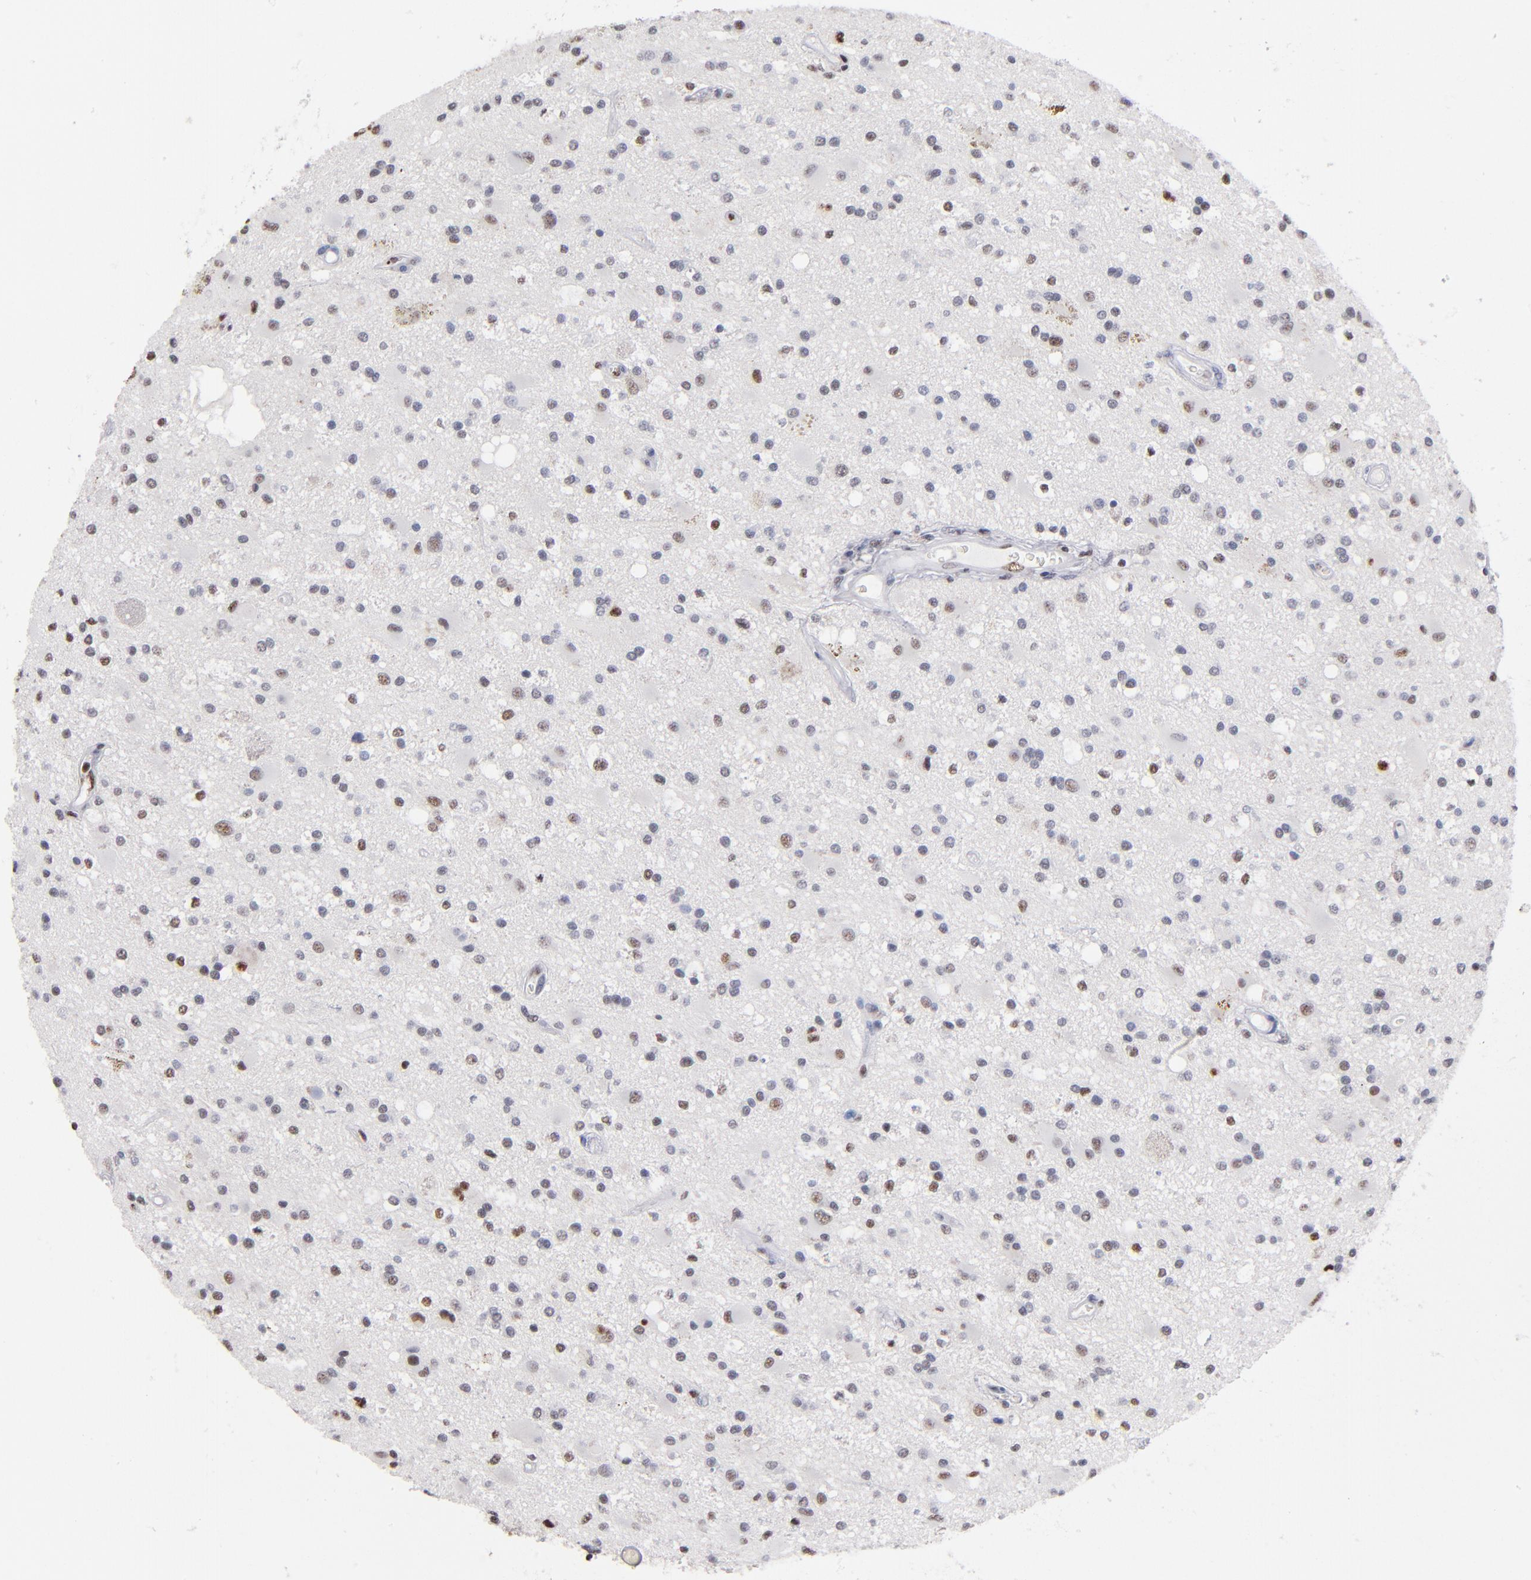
{"staining": {"intensity": "moderate", "quantity": "25%-75%", "location": "nuclear"}, "tissue": "glioma", "cell_type": "Tumor cells", "image_type": "cancer", "snomed": [{"axis": "morphology", "description": "Glioma, malignant, Low grade"}, {"axis": "topography", "description": "Brain"}], "caption": "A micrograph of malignant low-grade glioma stained for a protein demonstrates moderate nuclear brown staining in tumor cells. (IHC, brightfield microscopy, high magnification).", "gene": "MN1", "patient": {"sex": "male", "age": 58}}